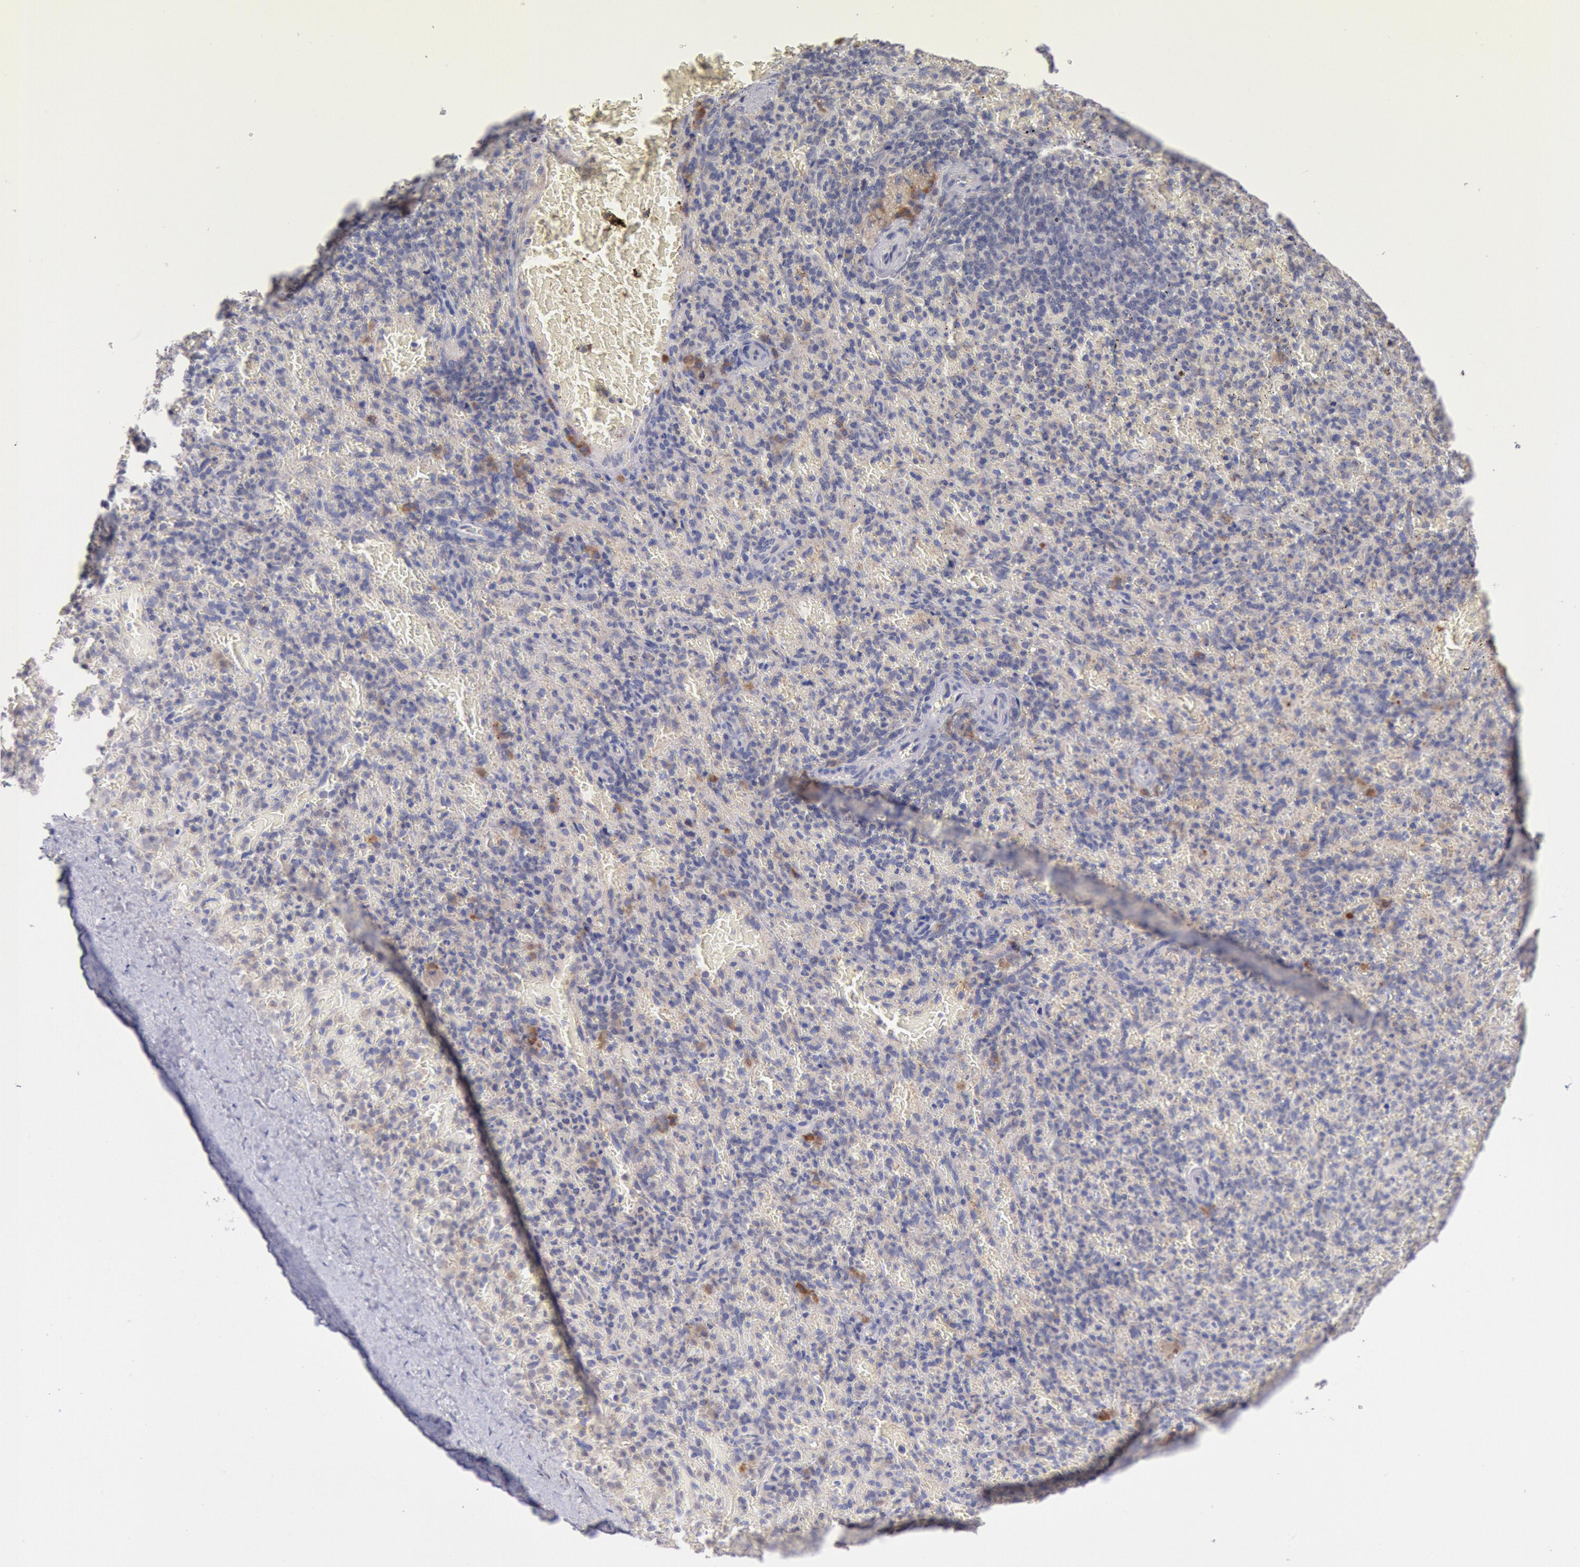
{"staining": {"intensity": "weak", "quantity": "25%-75%", "location": "cytoplasmic/membranous"}, "tissue": "spleen", "cell_type": "Cells in red pulp", "image_type": "normal", "snomed": [{"axis": "morphology", "description": "Normal tissue, NOS"}, {"axis": "topography", "description": "Spleen"}], "caption": "Immunohistochemistry of normal spleen exhibits low levels of weak cytoplasmic/membranous staining in approximately 25%-75% of cells in red pulp.", "gene": "GAL3ST1", "patient": {"sex": "female", "age": 50}}